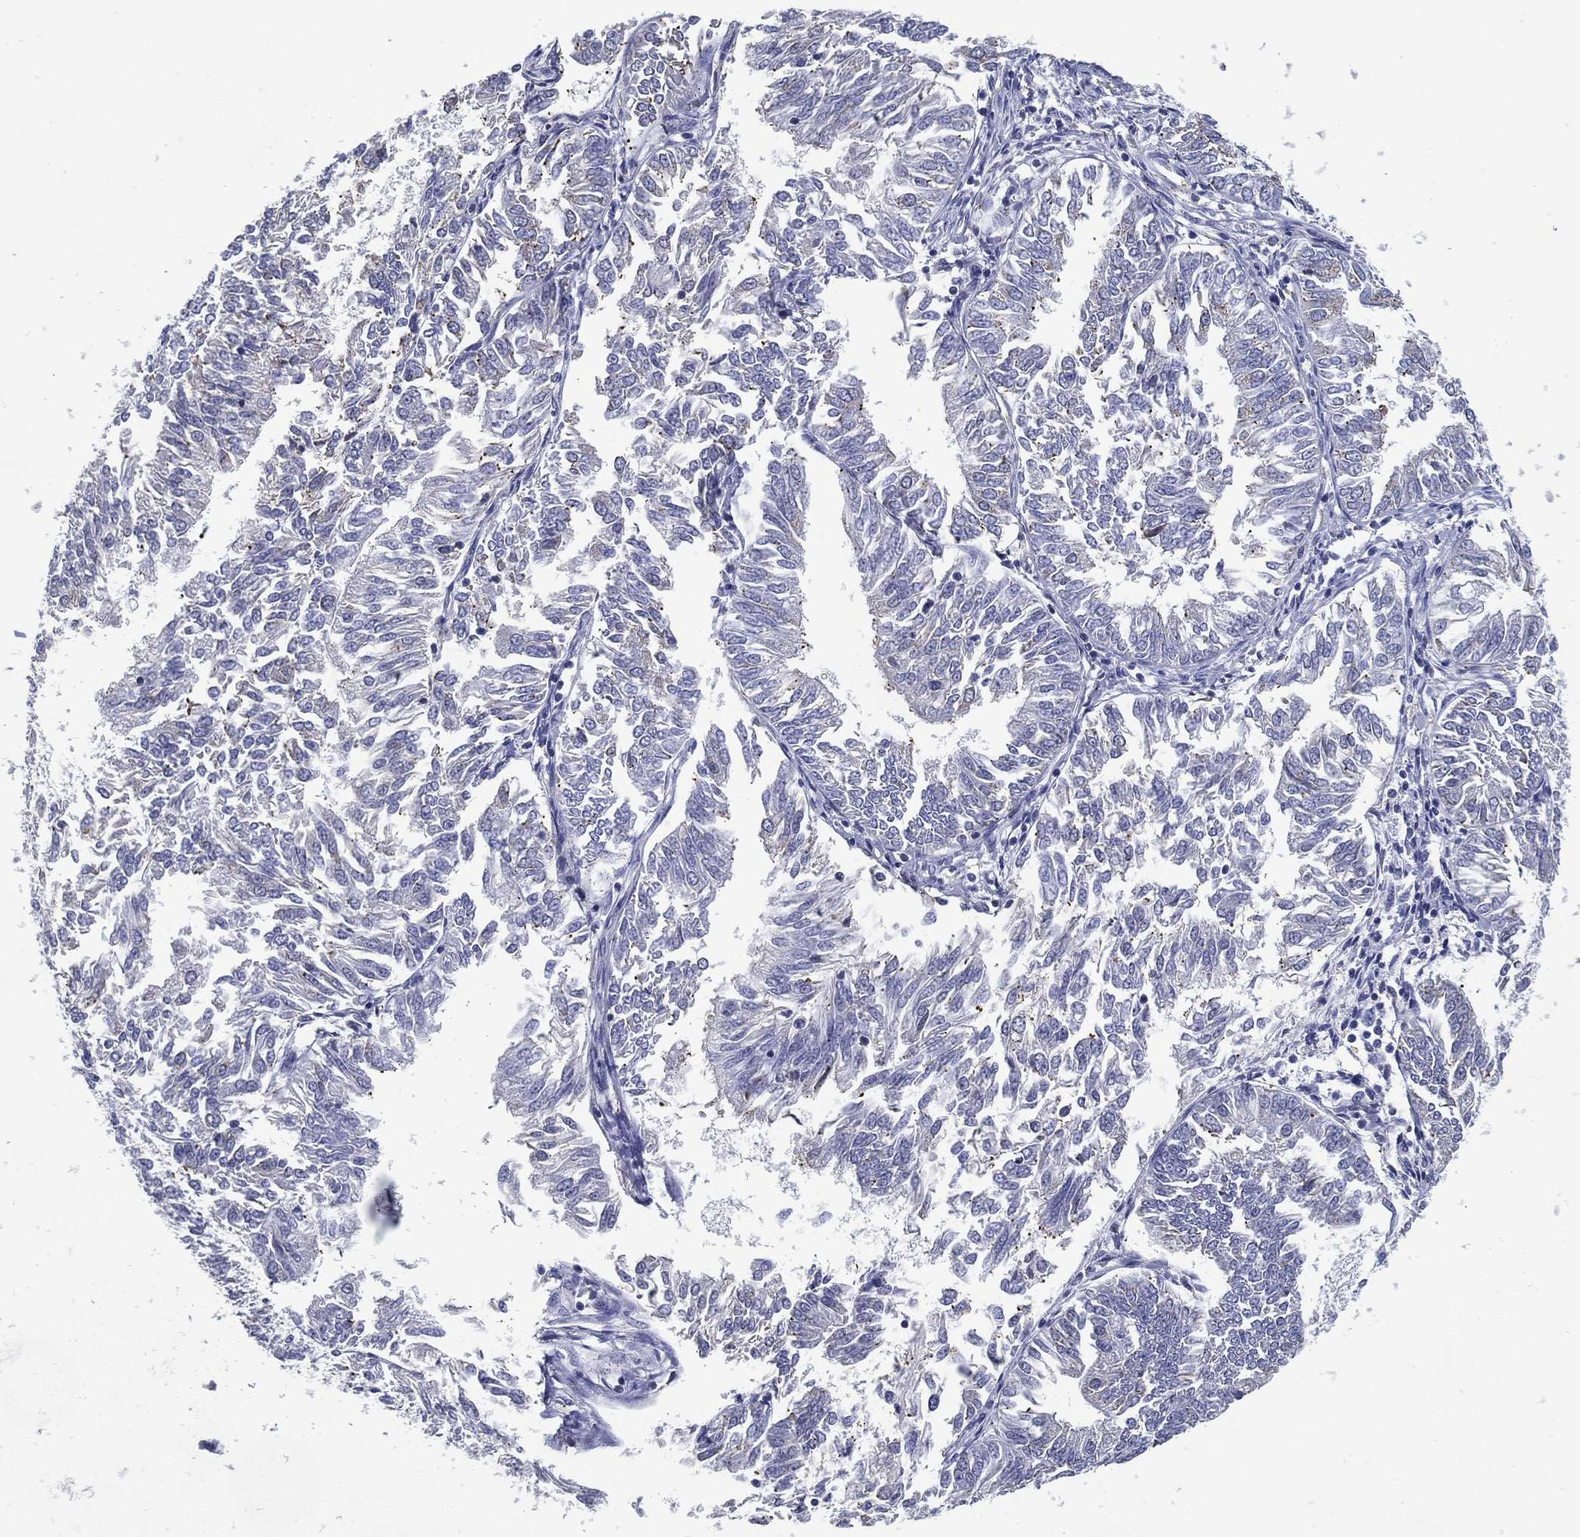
{"staining": {"intensity": "negative", "quantity": "none", "location": "none"}, "tissue": "endometrial cancer", "cell_type": "Tumor cells", "image_type": "cancer", "snomed": [{"axis": "morphology", "description": "Adenocarcinoma, NOS"}, {"axis": "topography", "description": "Endometrium"}], "caption": "Endometrial cancer was stained to show a protein in brown. There is no significant positivity in tumor cells. (DAB IHC with hematoxylin counter stain).", "gene": "C19orf18", "patient": {"sex": "female", "age": 58}}